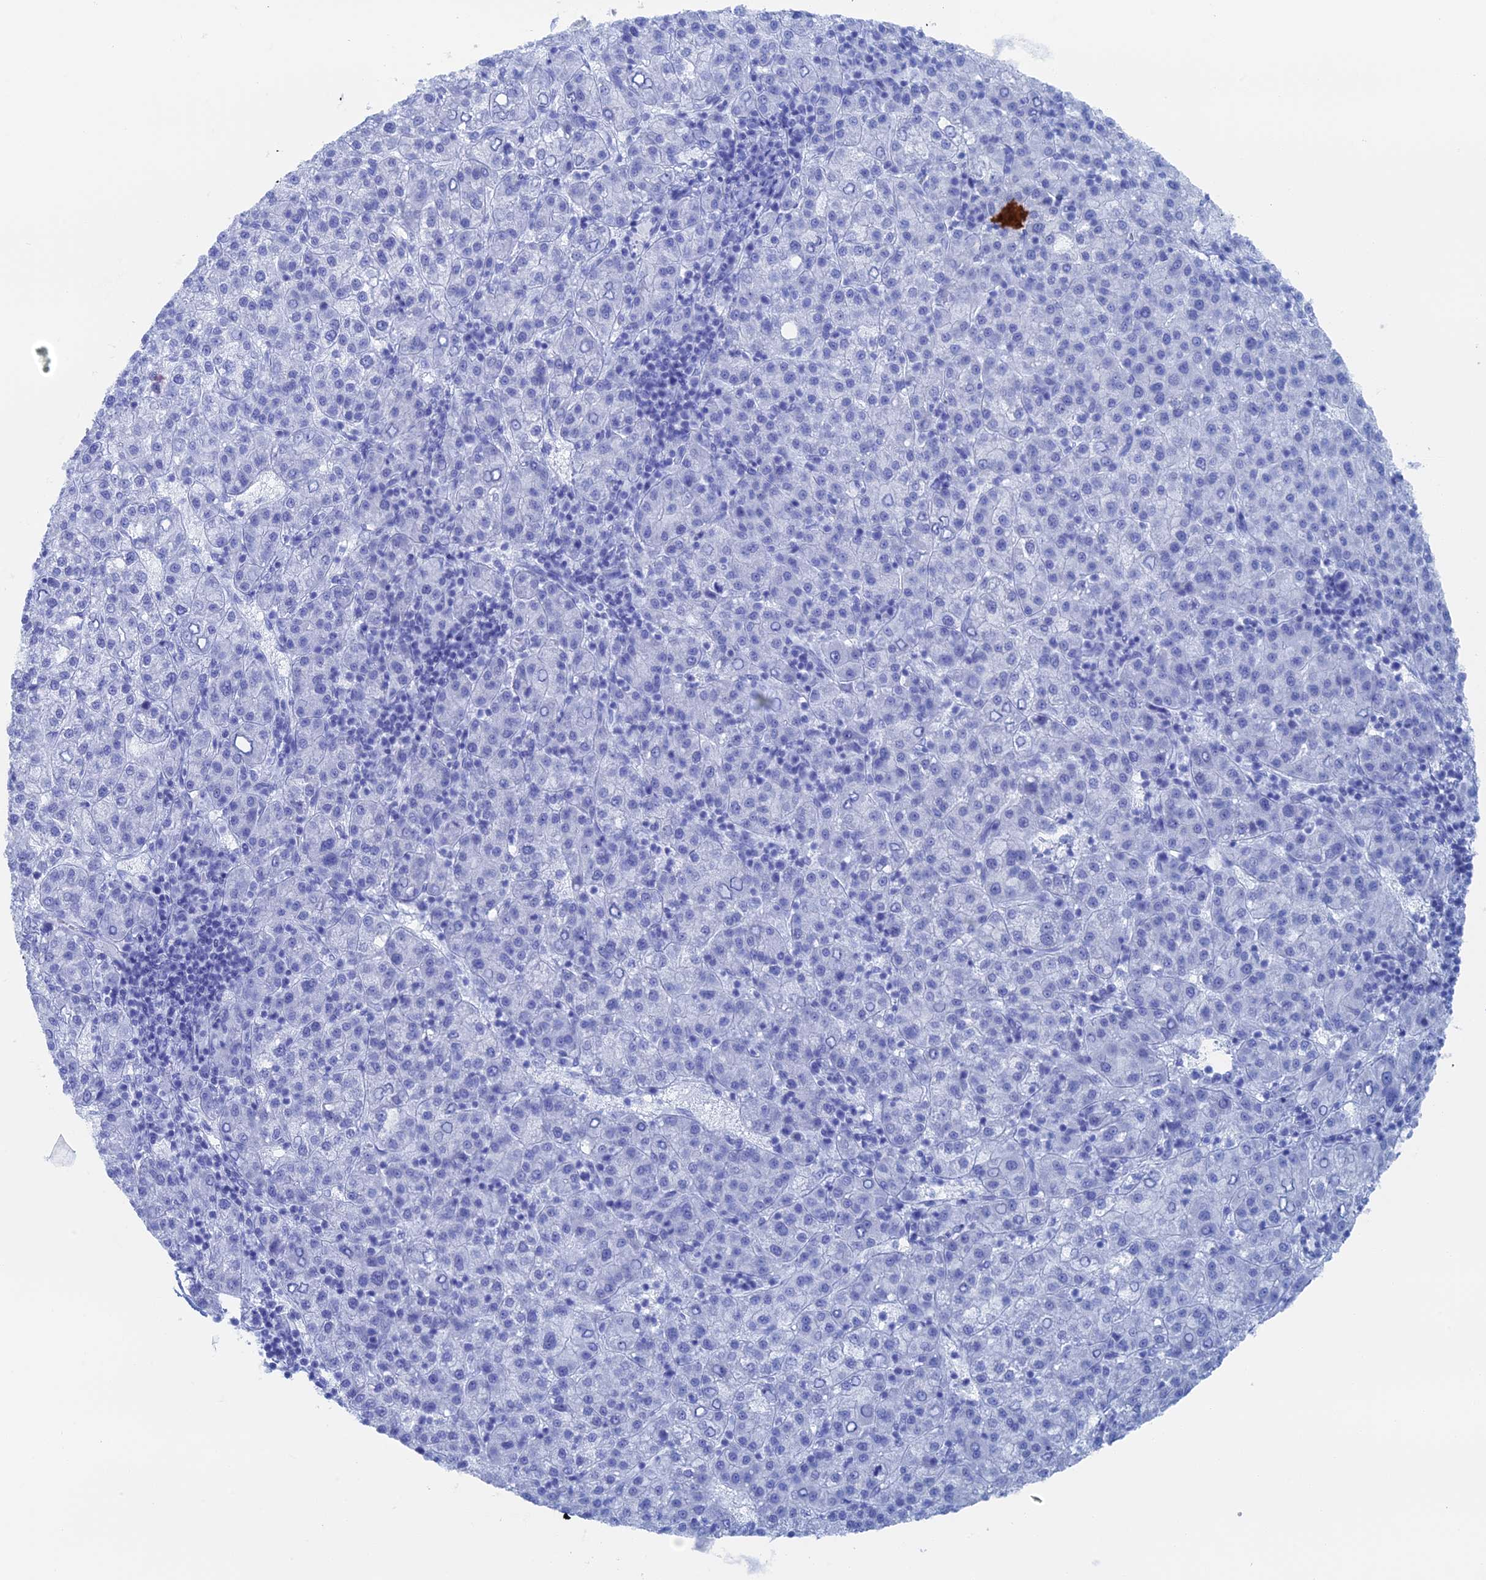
{"staining": {"intensity": "negative", "quantity": "none", "location": "none"}, "tissue": "liver cancer", "cell_type": "Tumor cells", "image_type": "cancer", "snomed": [{"axis": "morphology", "description": "Carcinoma, Hepatocellular, NOS"}, {"axis": "topography", "description": "Liver"}], "caption": "Tumor cells show no significant protein expression in hepatocellular carcinoma (liver).", "gene": "IL7", "patient": {"sex": "female", "age": 58}}